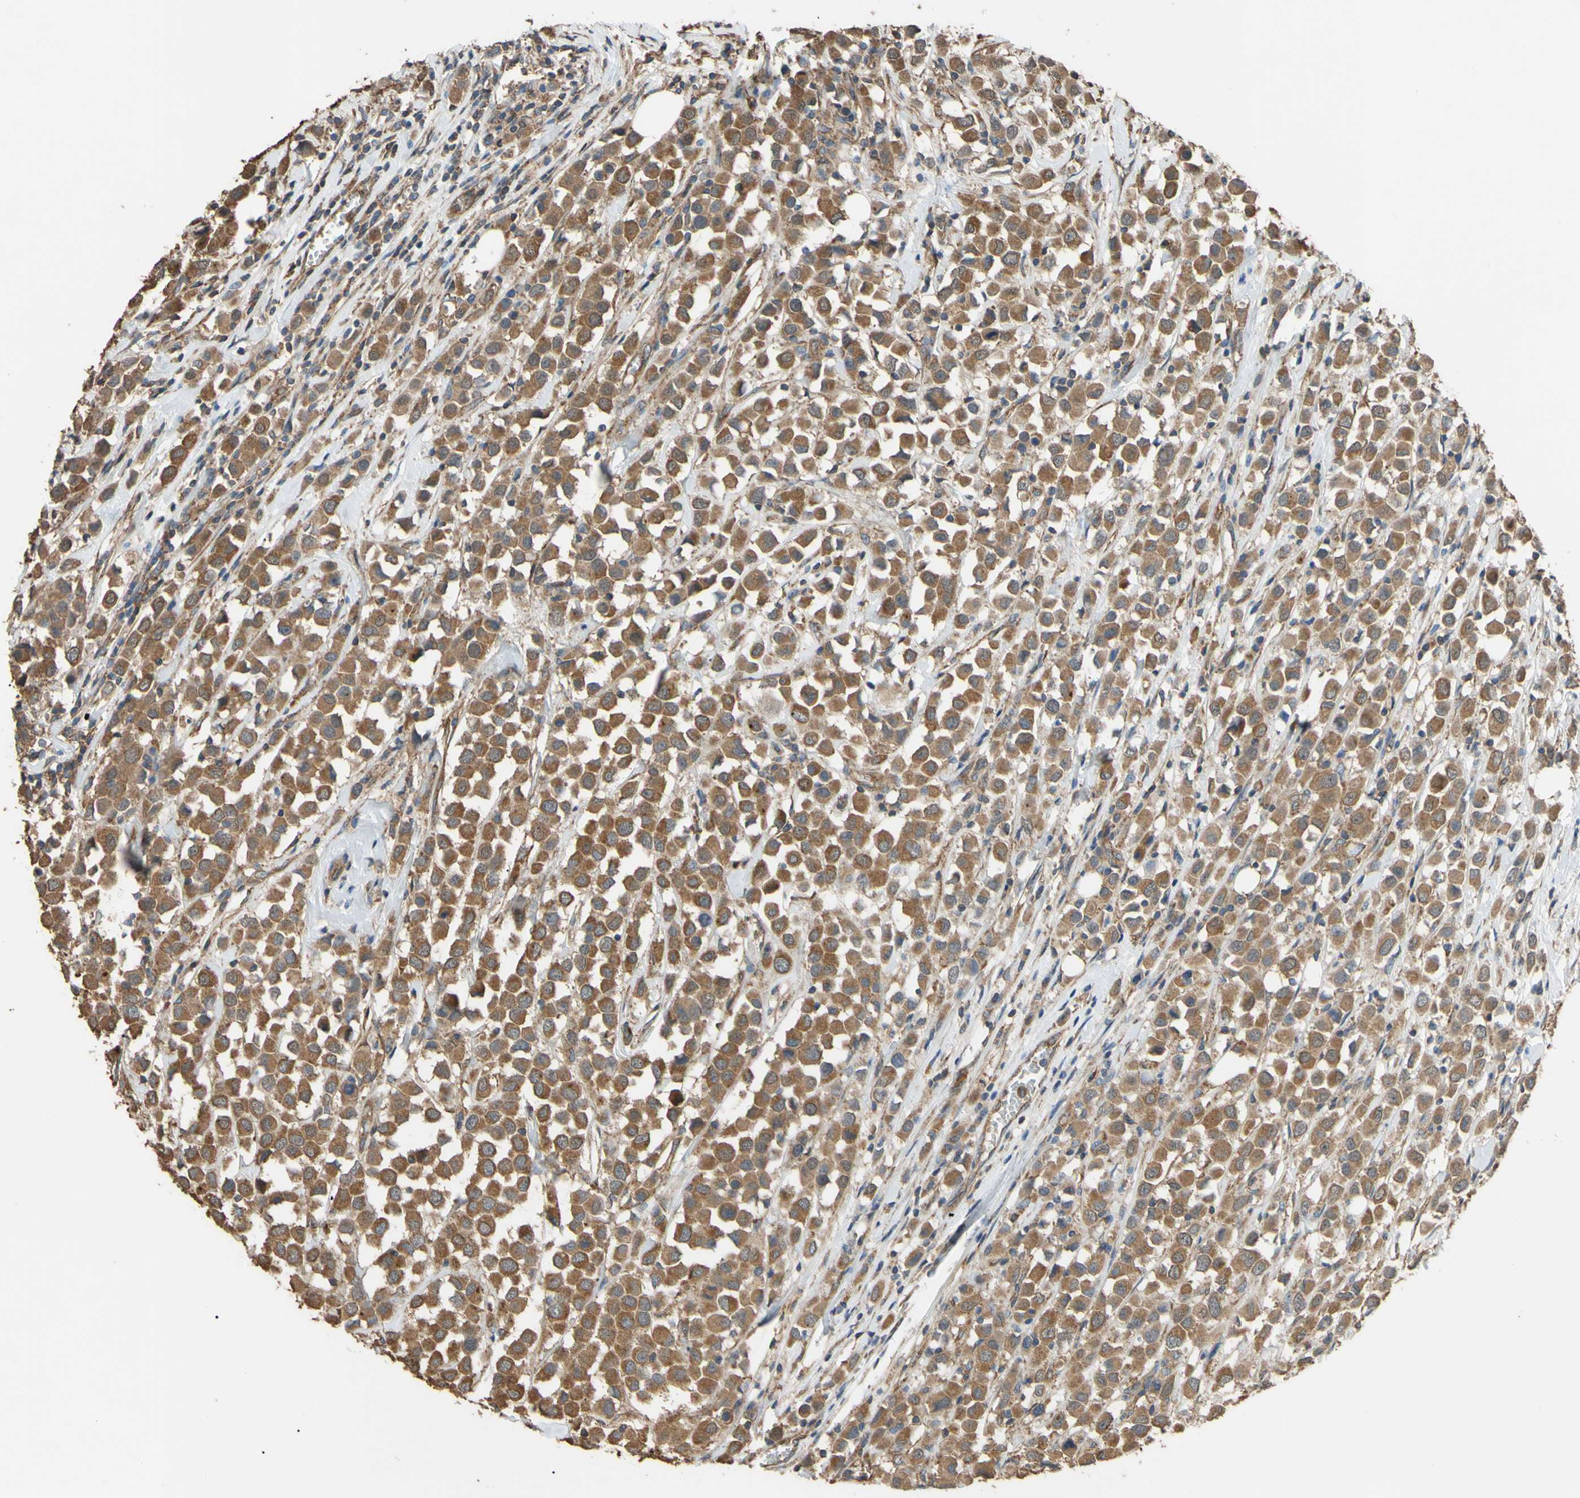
{"staining": {"intensity": "moderate", "quantity": ">75%", "location": "cytoplasmic/membranous"}, "tissue": "breast cancer", "cell_type": "Tumor cells", "image_type": "cancer", "snomed": [{"axis": "morphology", "description": "Duct carcinoma"}, {"axis": "topography", "description": "Breast"}], "caption": "Invasive ductal carcinoma (breast) tissue shows moderate cytoplasmic/membranous staining in about >75% of tumor cells", "gene": "CTTN", "patient": {"sex": "female", "age": 61}}